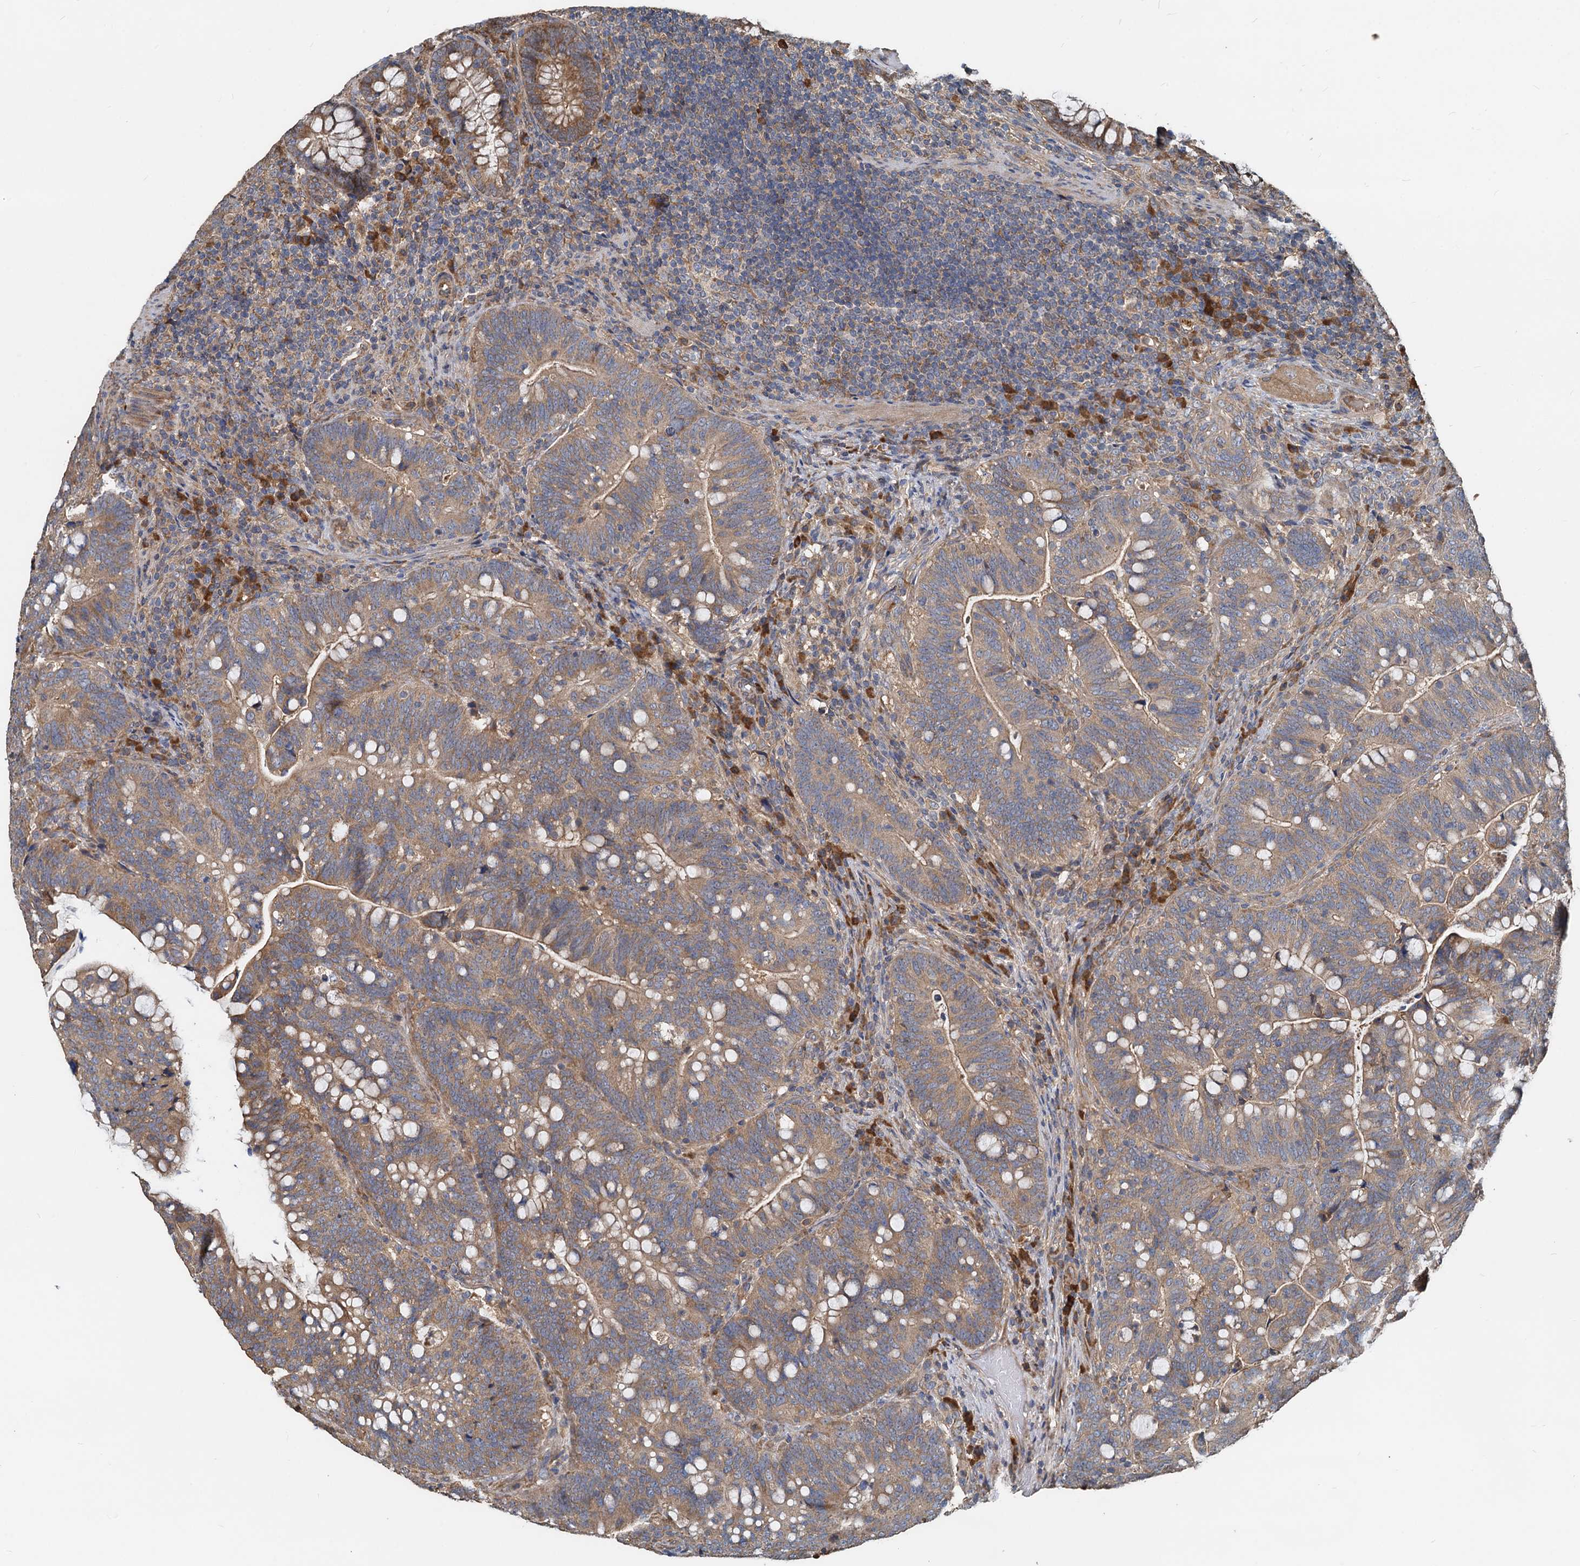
{"staining": {"intensity": "moderate", "quantity": "25%-75%", "location": "cytoplasmic/membranous"}, "tissue": "colorectal cancer", "cell_type": "Tumor cells", "image_type": "cancer", "snomed": [{"axis": "morphology", "description": "Normal tissue, NOS"}, {"axis": "morphology", "description": "Adenocarcinoma, NOS"}, {"axis": "topography", "description": "Colon"}], "caption": "This is an image of immunohistochemistry staining of colorectal cancer (adenocarcinoma), which shows moderate expression in the cytoplasmic/membranous of tumor cells.", "gene": "HYI", "patient": {"sex": "female", "age": 66}}